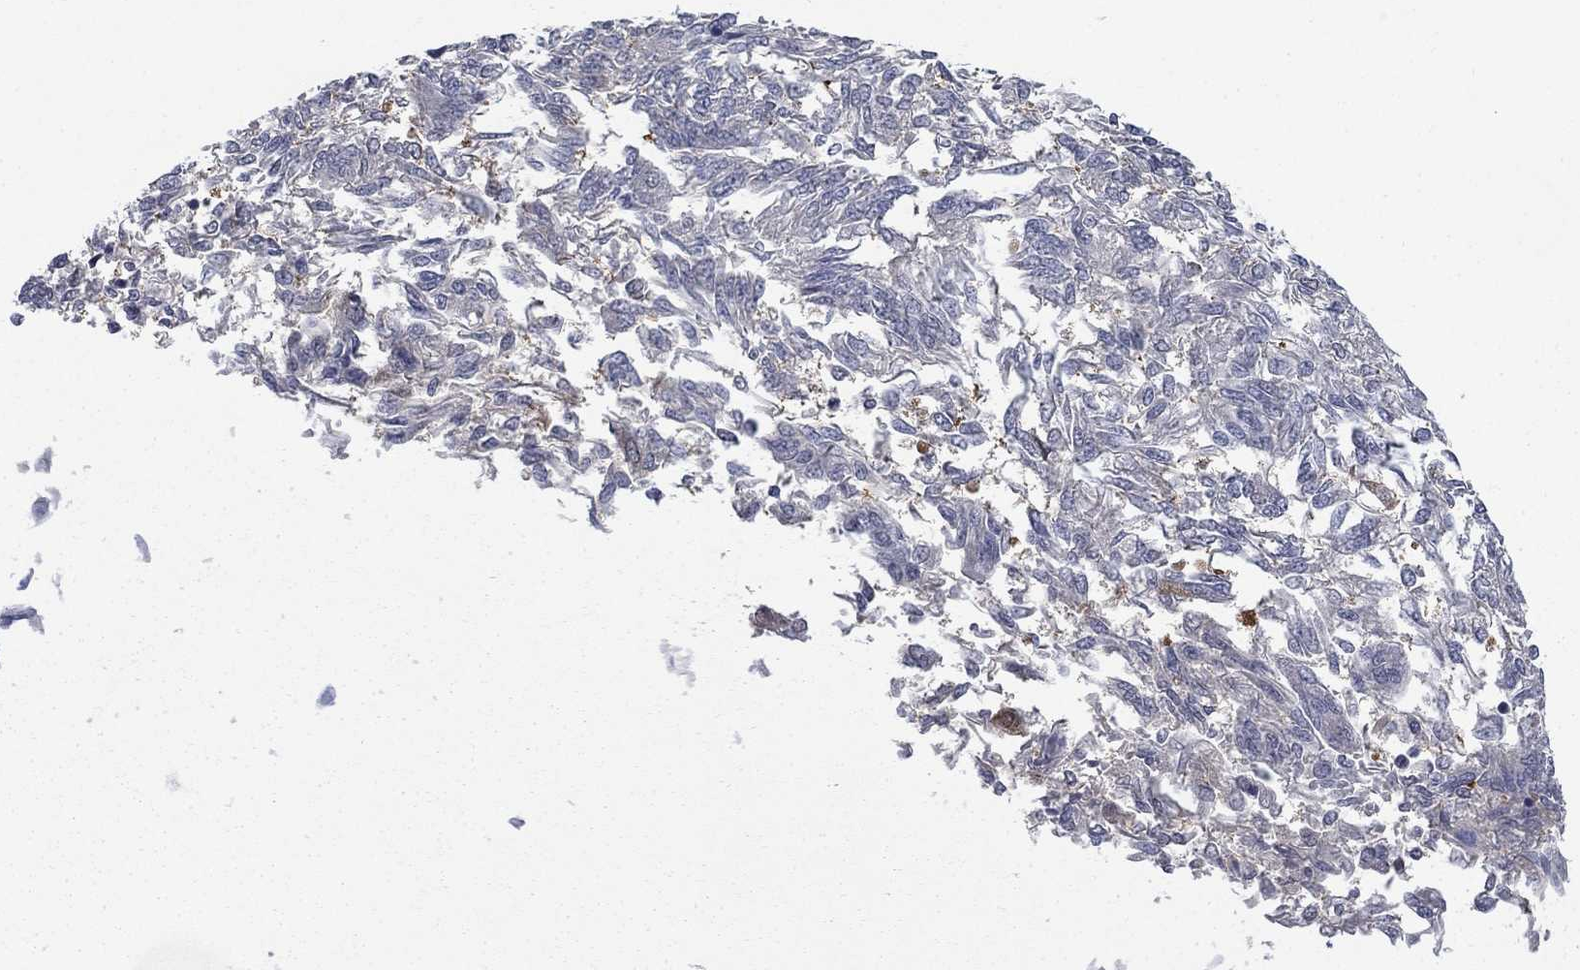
{"staining": {"intensity": "negative", "quantity": "none", "location": "none"}, "tissue": "endometrial cancer", "cell_type": "Tumor cells", "image_type": "cancer", "snomed": [{"axis": "morphology", "description": "Adenocarcinoma, NOS"}, {"axis": "topography", "description": "Endometrium"}], "caption": "Histopathology image shows no protein staining in tumor cells of endometrial cancer (adenocarcinoma) tissue.", "gene": "PDZD2", "patient": {"sex": "female", "age": 58}}